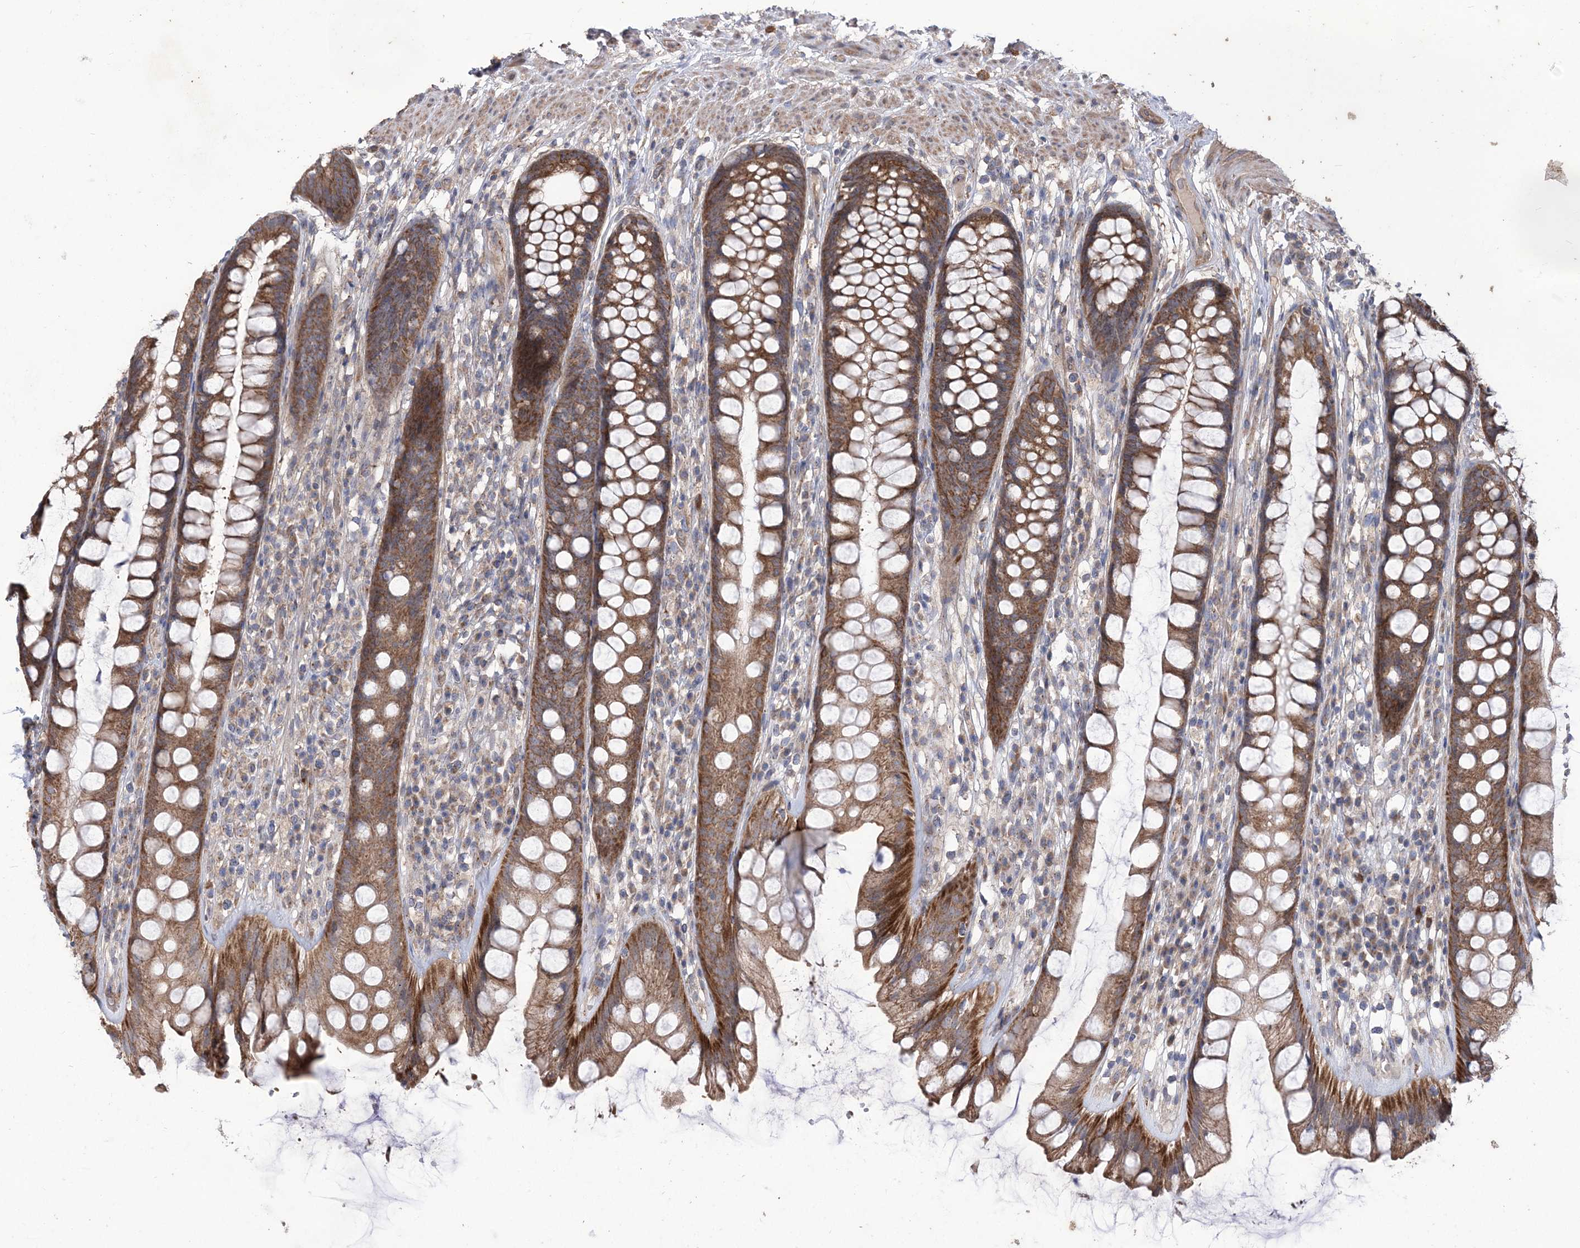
{"staining": {"intensity": "moderate", "quantity": ">75%", "location": "cytoplasmic/membranous"}, "tissue": "rectum", "cell_type": "Glandular cells", "image_type": "normal", "snomed": [{"axis": "morphology", "description": "Normal tissue, NOS"}, {"axis": "topography", "description": "Rectum"}], "caption": "IHC staining of normal rectum, which displays medium levels of moderate cytoplasmic/membranous staining in about >75% of glandular cells indicating moderate cytoplasmic/membranous protein staining. The staining was performed using DAB (3,3'-diaminobenzidine) (brown) for protein detection and nuclei were counterstained in hematoxylin (blue).", "gene": "MTRF1L", "patient": {"sex": "male", "age": 74}}